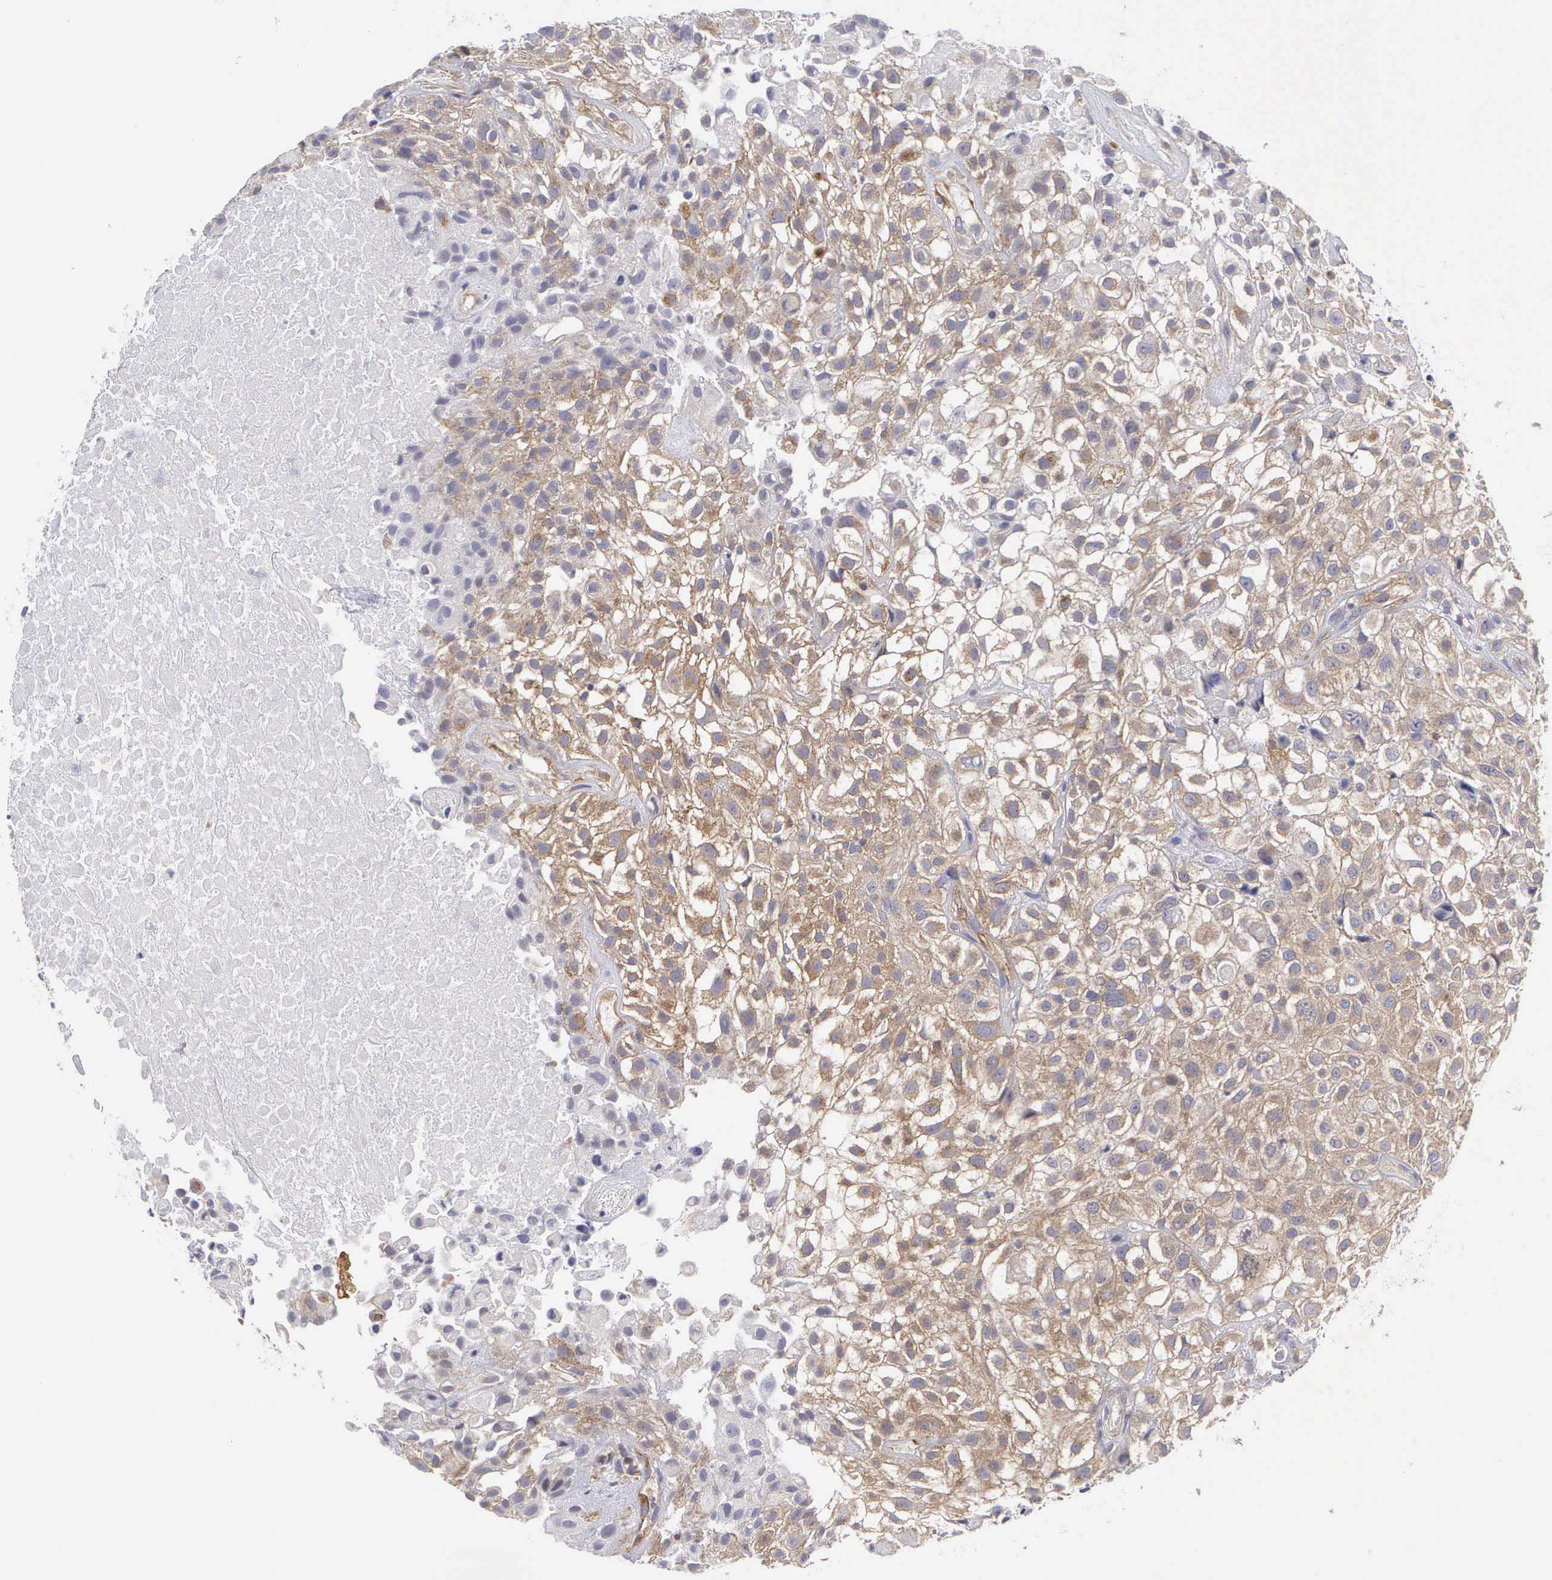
{"staining": {"intensity": "weak", "quantity": ">75%", "location": "cytoplasmic/membranous"}, "tissue": "urothelial cancer", "cell_type": "Tumor cells", "image_type": "cancer", "snomed": [{"axis": "morphology", "description": "Urothelial carcinoma, High grade"}, {"axis": "topography", "description": "Urinary bladder"}], "caption": "Protein positivity by immunohistochemistry (IHC) displays weak cytoplasmic/membranous expression in about >75% of tumor cells in urothelial cancer. The staining is performed using DAB (3,3'-diaminobenzidine) brown chromogen to label protein expression. The nuclei are counter-stained blue using hematoxylin.", "gene": "GRIPAP1", "patient": {"sex": "male", "age": 56}}